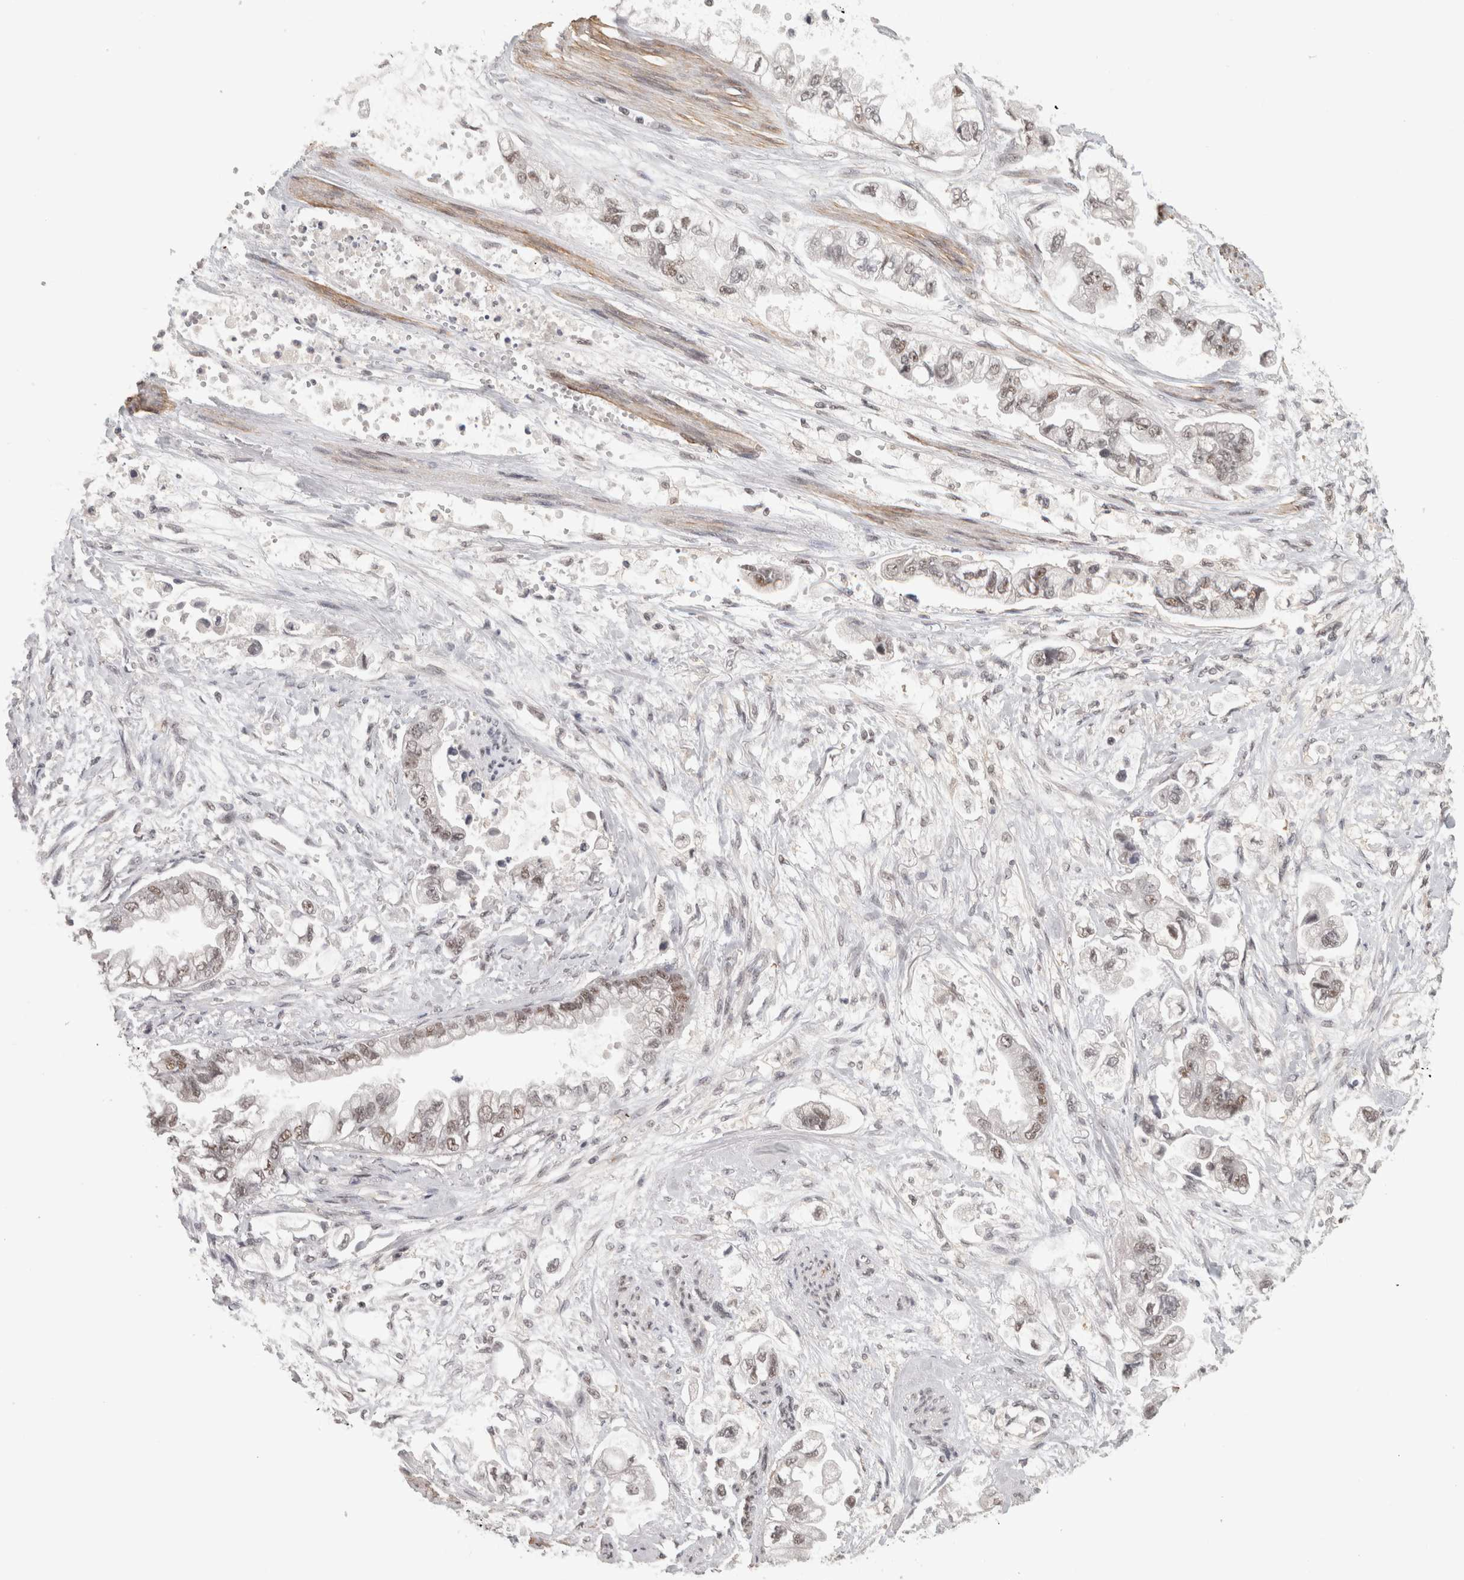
{"staining": {"intensity": "weak", "quantity": ">75%", "location": "nuclear"}, "tissue": "stomach cancer", "cell_type": "Tumor cells", "image_type": "cancer", "snomed": [{"axis": "morphology", "description": "Adenocarcinoma, NOS"}, {"axis": "topography", "description": "Stomach"}], "caption": "Immunohistochemistry (DAB (3,3'-diaminobenzidine)) staining of human adenocarcinoma (stomach) shows weak nuclear protein staining in approximately >75% of tumor cells.", "gene": "ZNF830", "patient": {"sex": "male", "age": 62}}